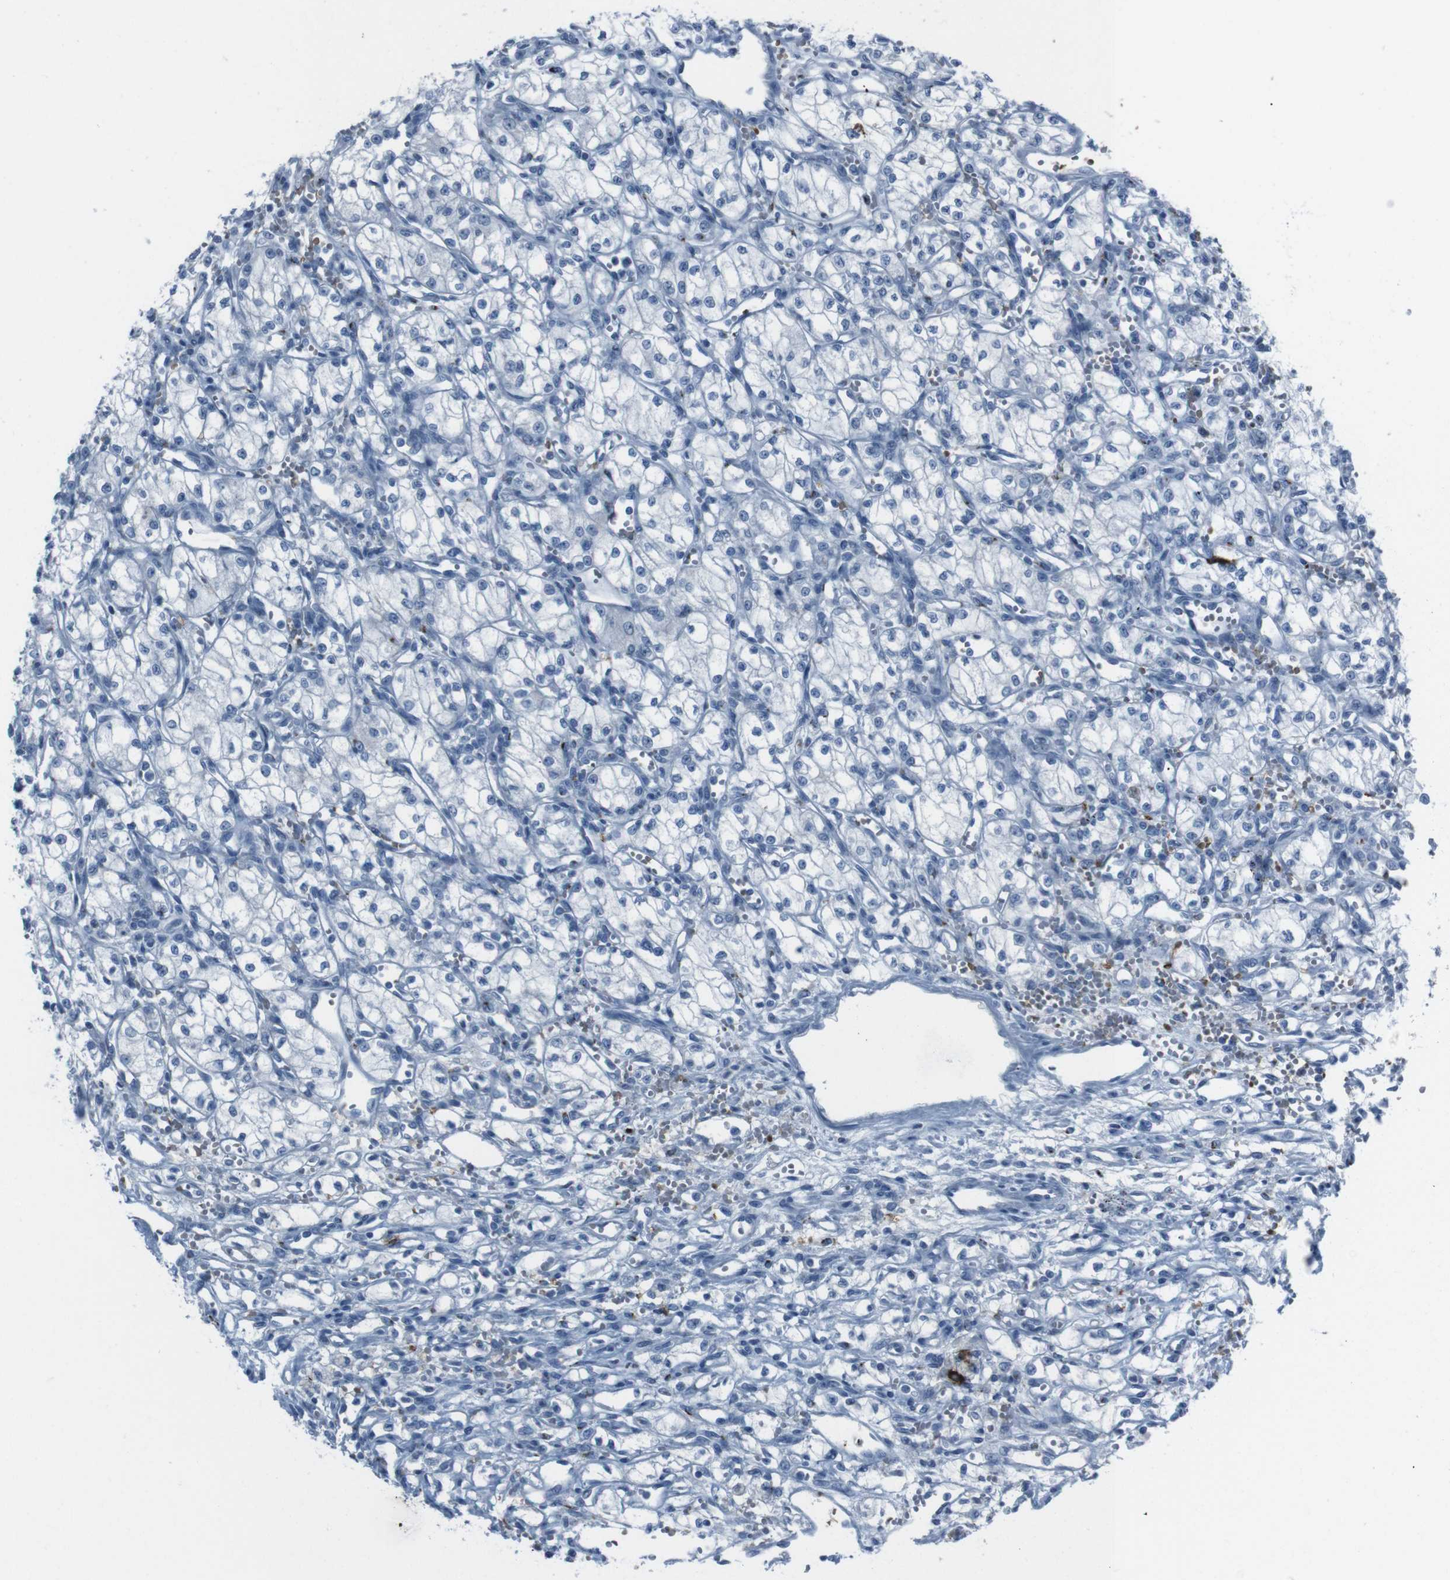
{"staining": {"intensity": "negative", "quantity": "none", "location": "none"}, "tissue": "renal cancer", "cell_type": "Tumor cells", "image_type": "cancer", "snomed": [{"axis": "morphology", "description": "Normal tissue, NOS"}, {"axis": "morphology", "description": "Adenocarcinoma, NOS"}, {"axis": "topography", "description": "Kidney"}], "caption": "Renal adenocarcinoma was stained to show a protein in brown. There is no significant staining in tumor cells. (DAB IHC, high magnification).", "gene": "ST6GAL1", "patient": {"sex": "male", "age": 59}}